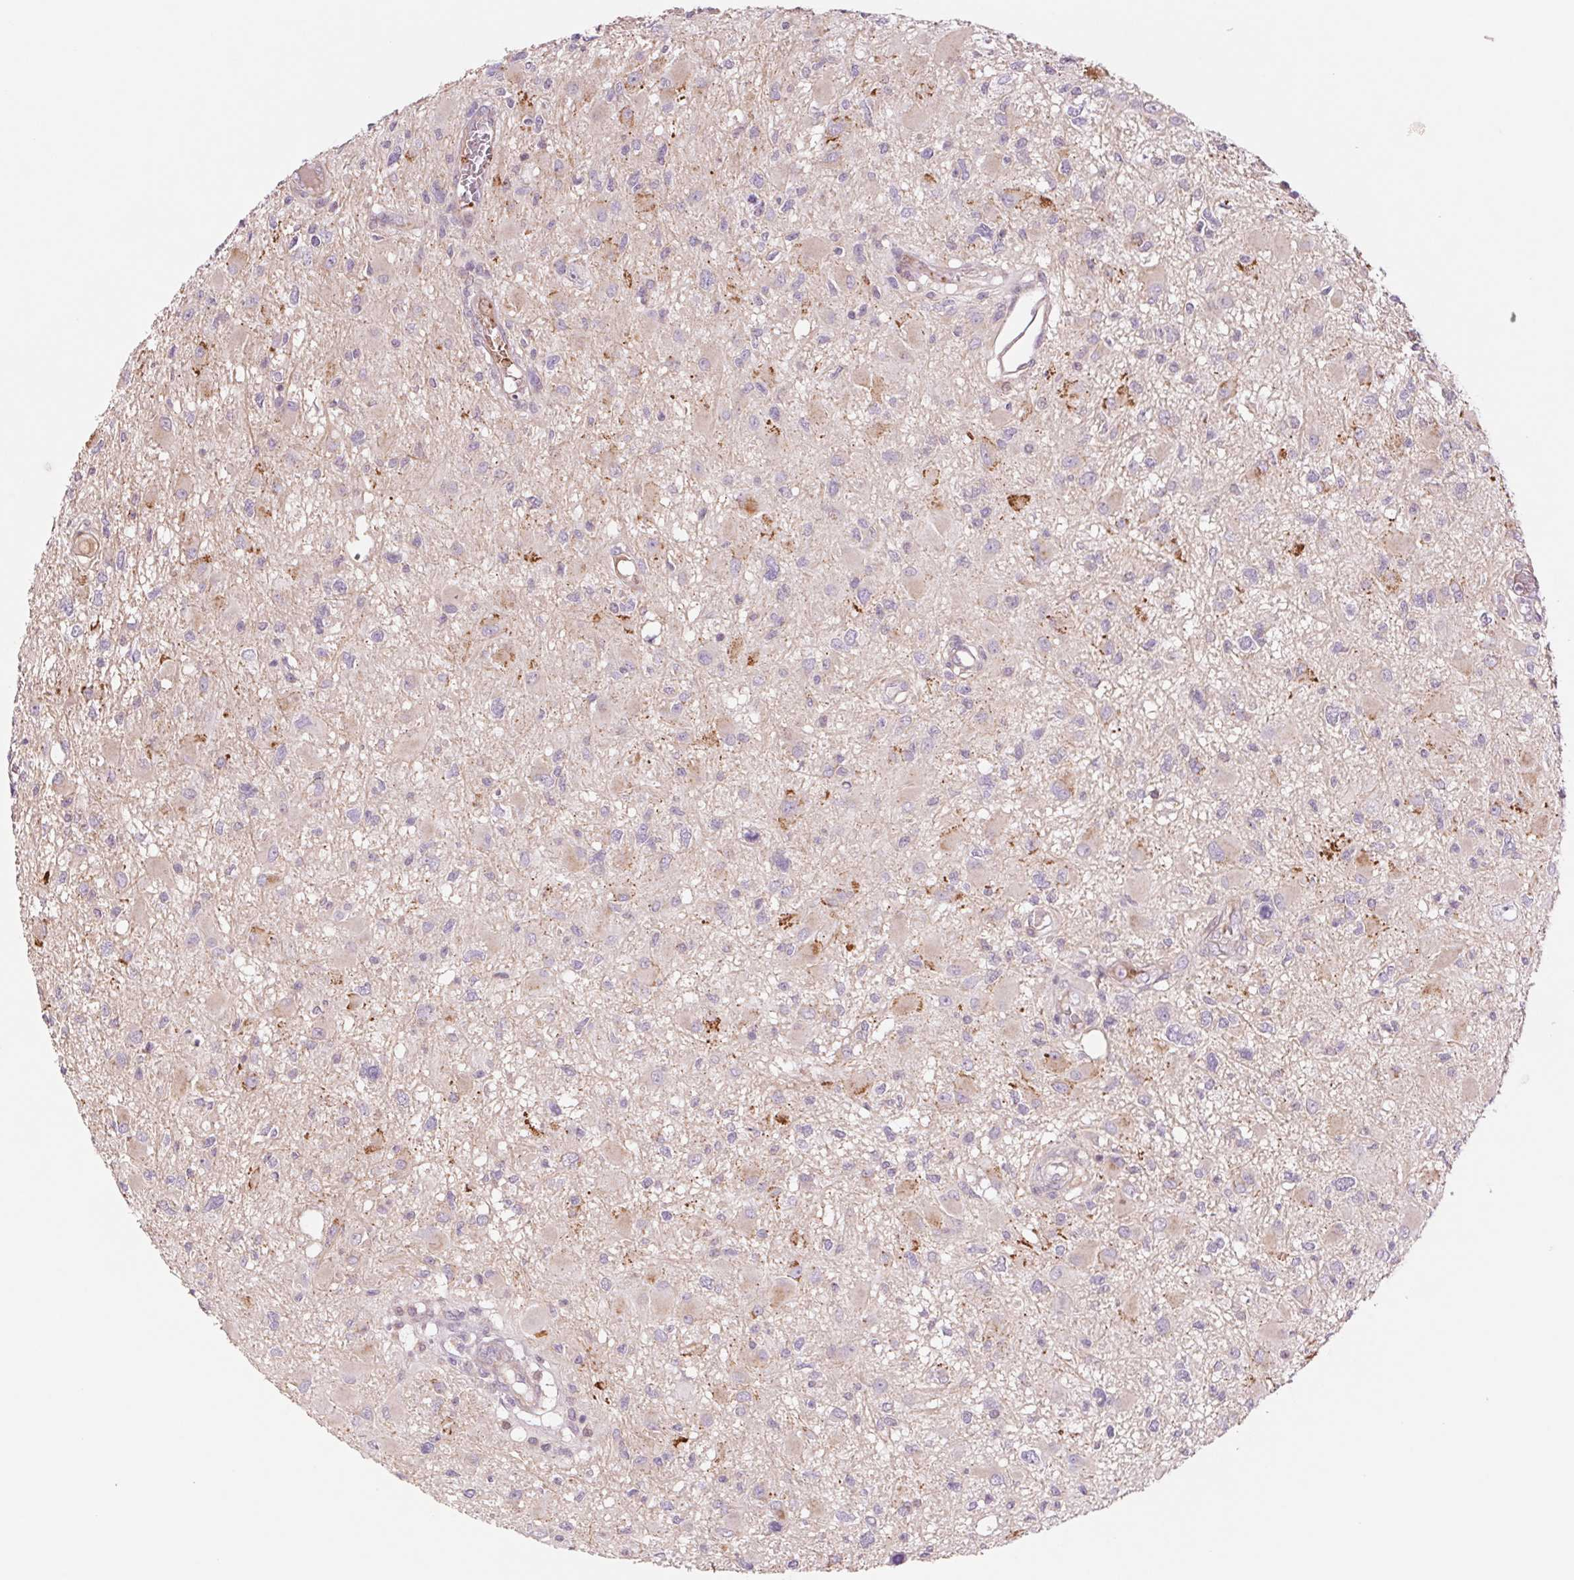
{"staining": {"intensity": "weak", "quantity": "<25%", "location": "cytoplasmic/membranous"}, "tissue": "glioma", "cell_type": "Tumor cells", "image_type": "cancer", "snomed": [{"axis": "morphology", "description": "Glioma, malignant, High grade"}, {"axis": "topography", "description": "Brain"}], "caption": "Image shows no protein staining in tumor cells of glioma tissue.", "gene": "MS4A13", "patient": {"sex": "male", "age": 54}}